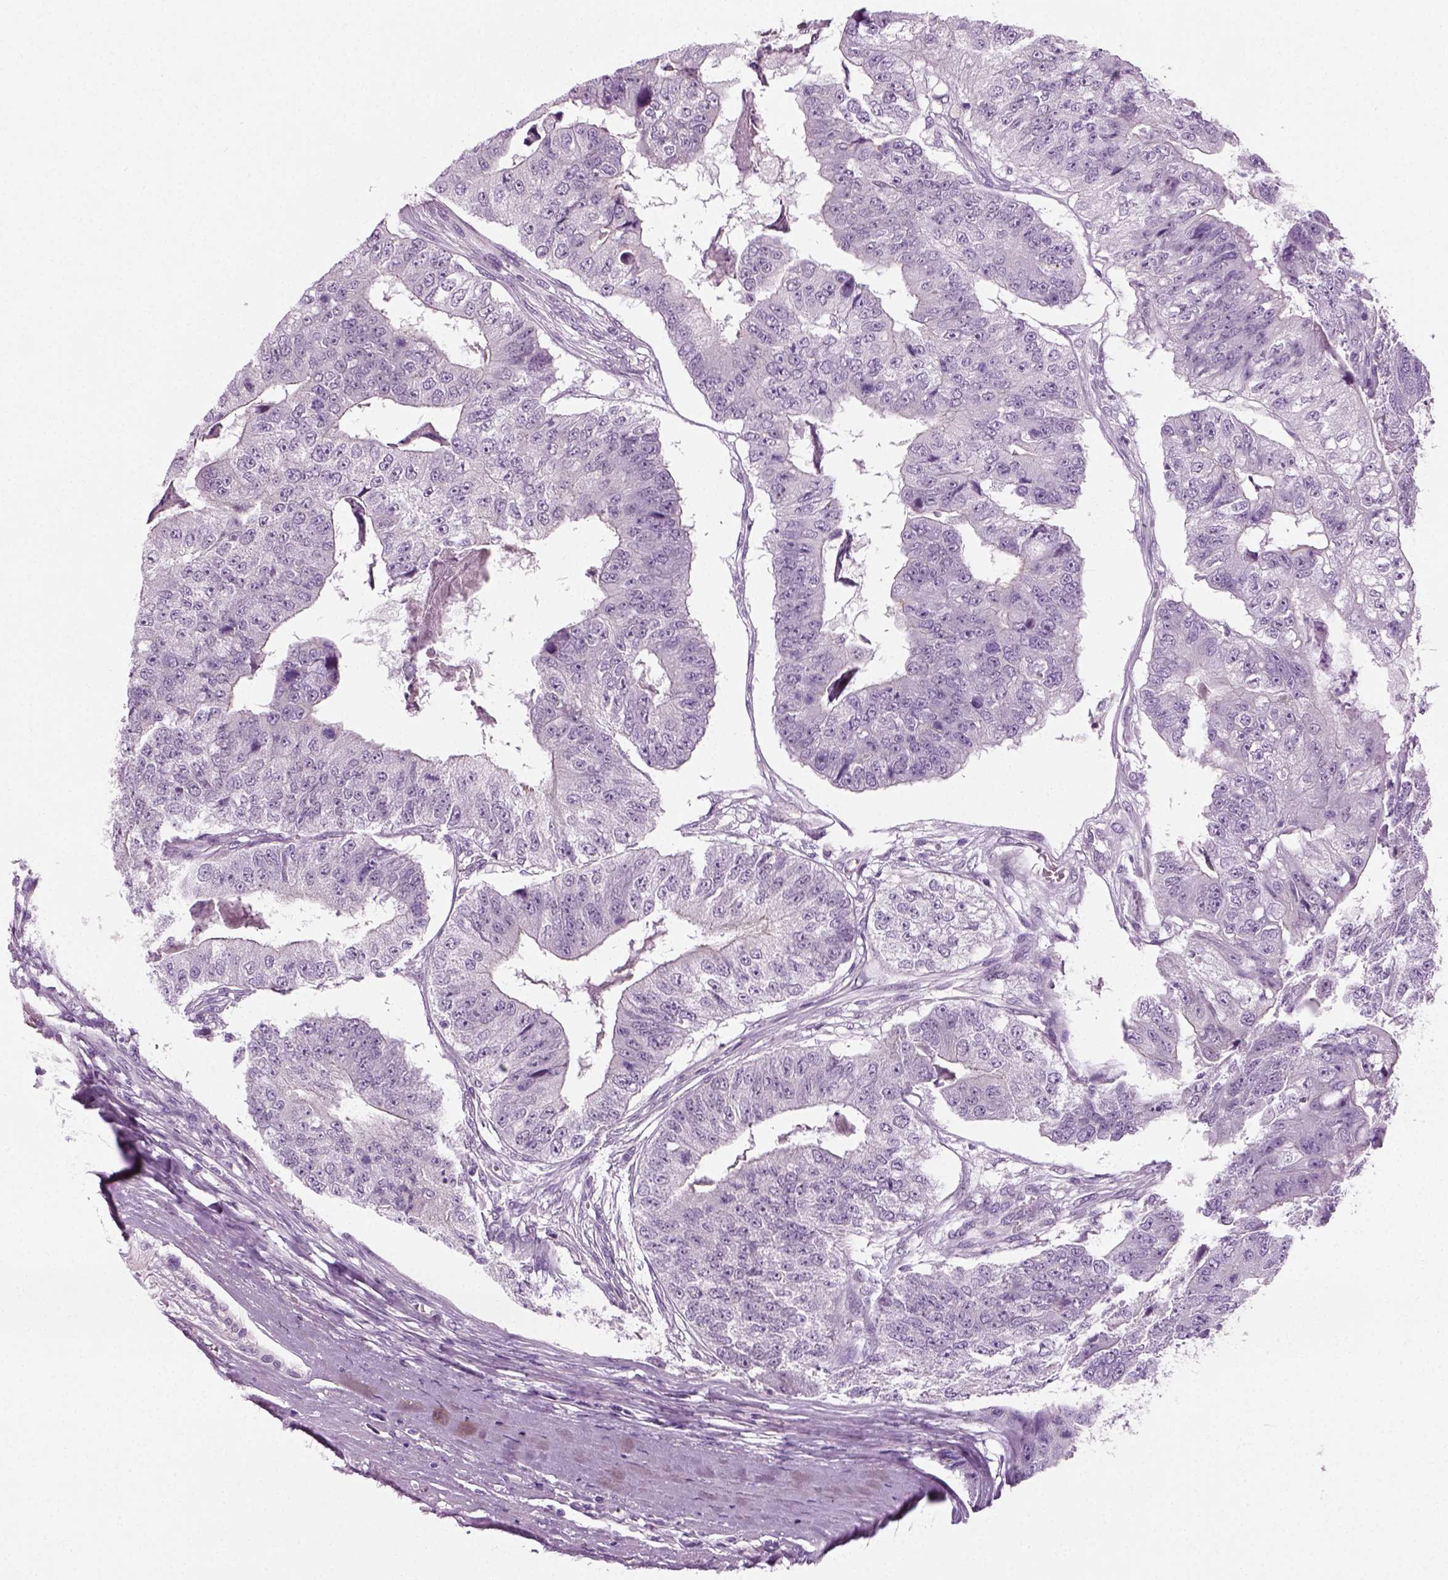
{"staining": {"intensity": "negative", "quantity": "none", "location": "none"}, "tissue": "colorectal cancer", "cell_type": "Tumor cells", "image_type": "cancer", "snomed": [{"axis": "morphology", "description": "Adenocarcinoma, NOS"}, {"axis": "topography", "description": "Colon"}], "caption": "IHC image of neoplastic tissue: colorectal cancer (adenocarcinoma) stained with DAB (3,3'-diaminobenzidine) displays no significant protein positivity in tumor cells.", "gene": "SPATA31E1", "patient": {"sex": "female", "age": 67}}